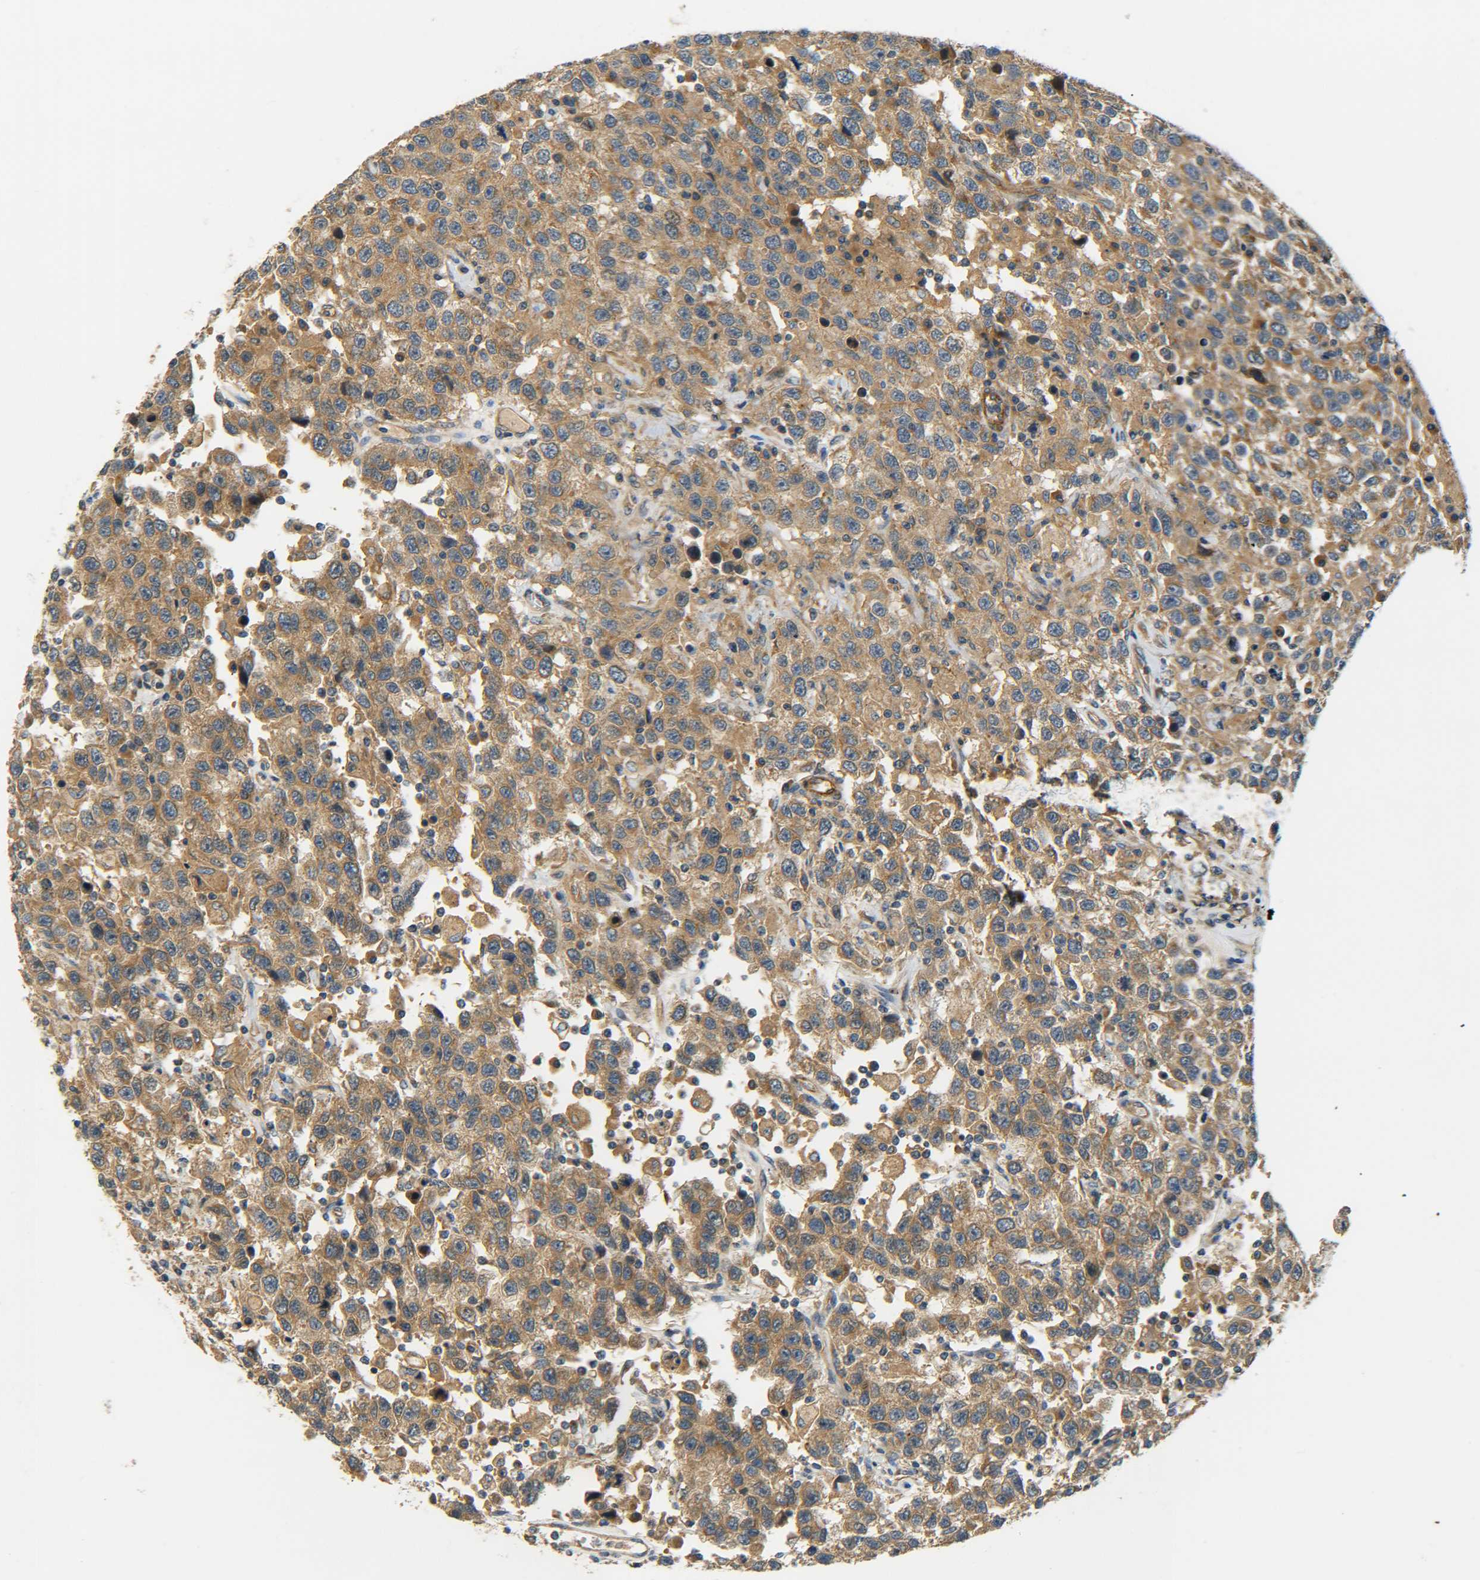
{"staining": {"intensity": "moderate", "quantity": ">75%", "location": "cytoplasmic/membranous"}, "tissue": "testis cancer", "cell_type": "Tumor cells", "image_type": "cancer", "snomed": [{"axis": "morphology", "description": "Seminoma, NOS"}, {"axis": "topography", "description": "Testis"}], "caption": "Testis cancer (seminoma) stained for a protein (brown) demonstrates moderate cytoplasmic/membranous positive expression in approximately >75% of tumor cells.", "gene": "LRCH3", "patient": {"sex": "male", "age": 41}}